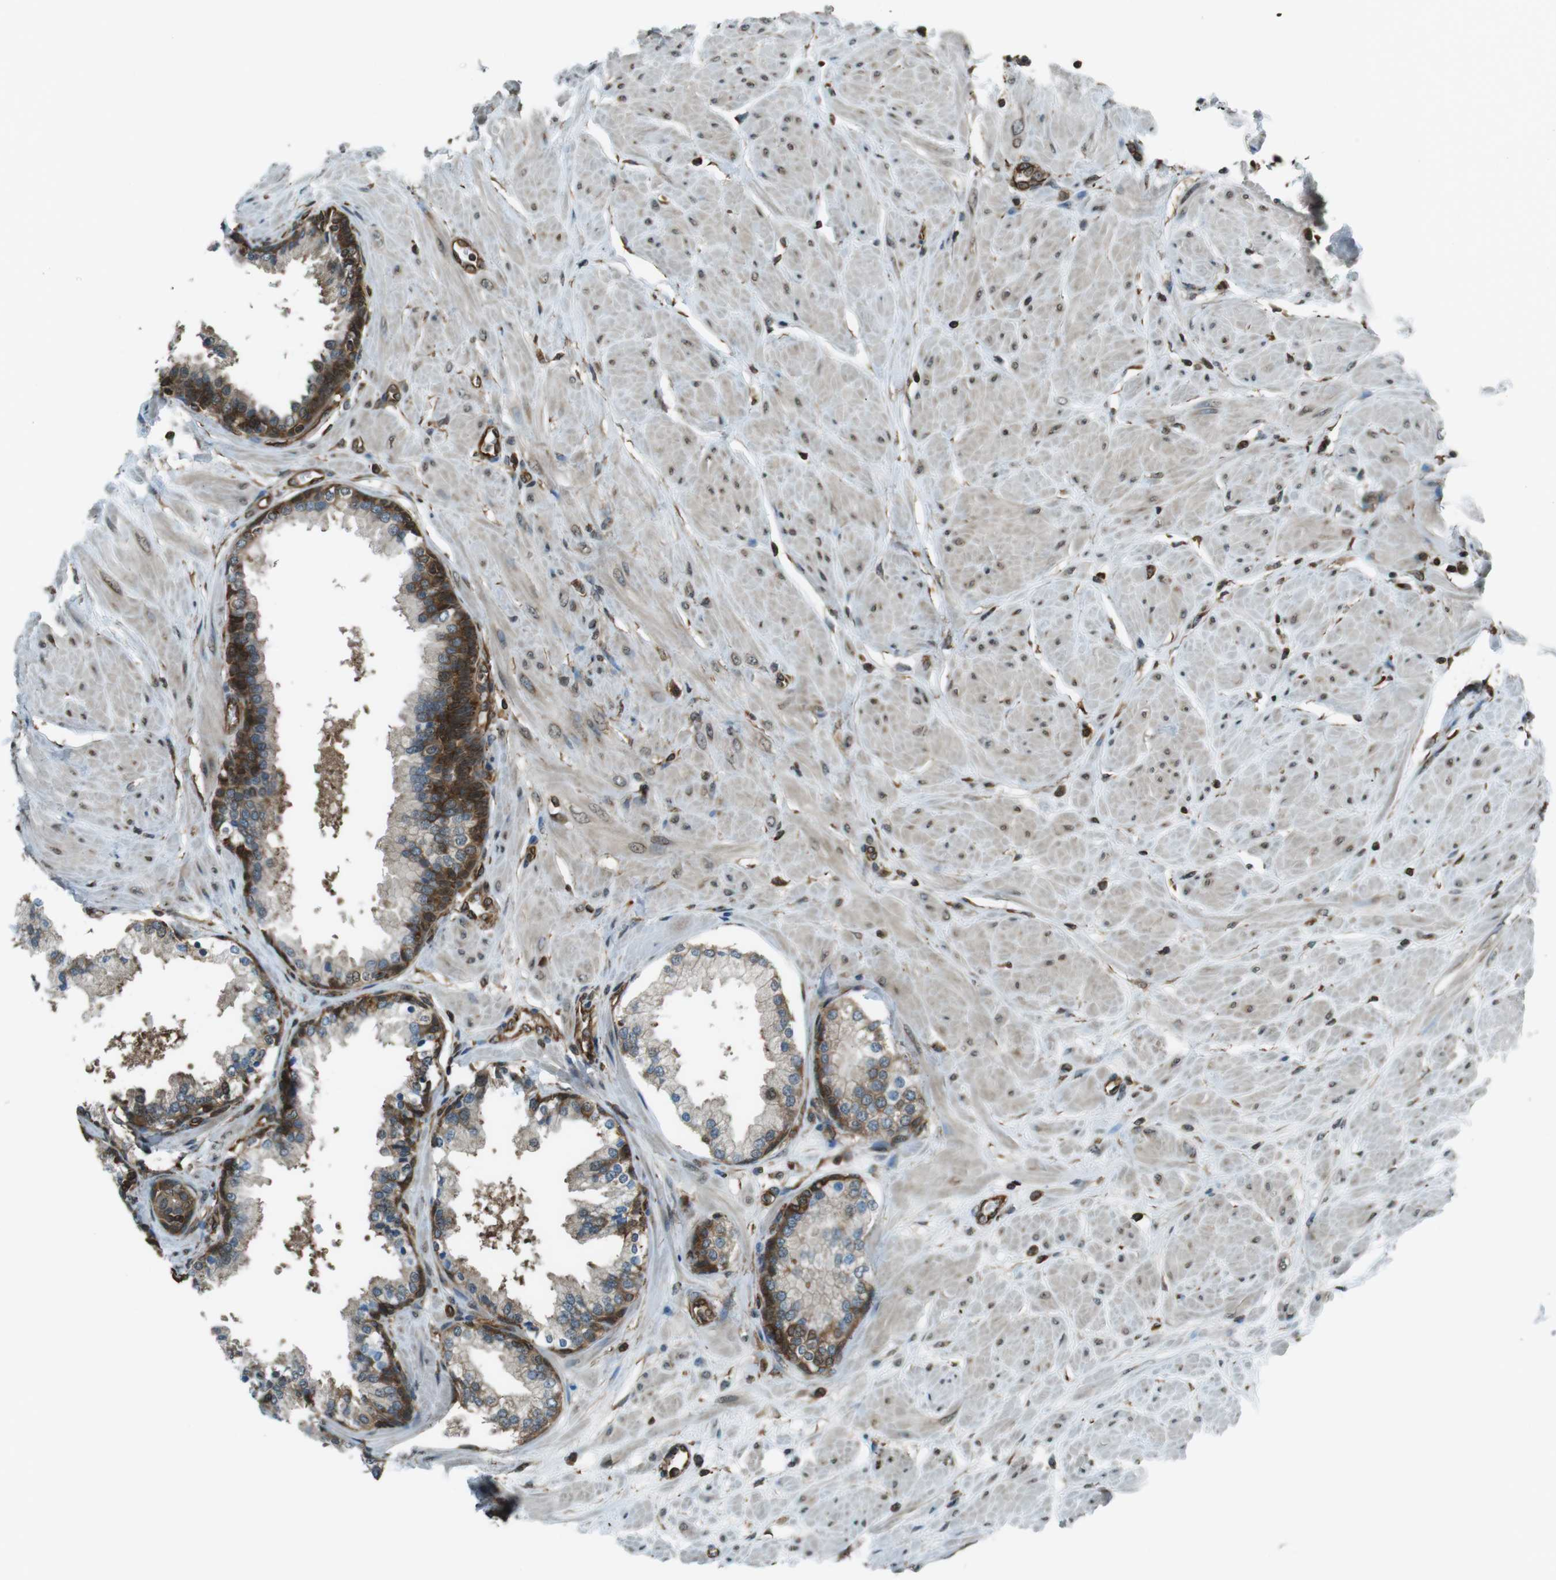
{"staining": {"intensity": "strong", "quantity": "25%-75%", "location": "cytoplasmic/membranous"}, "tissue": "prostate", "cell_type": "Glandular cells", "image_type": "normal", "snomed": [{"axis": "morphology", "description": "Normal tissue, NOS"}, {"axis": "topography", "description": "Prostate"}], "caption": "Prostate was stained to show a protein in brown. There is high levels of strong cytoplasmic/membranous positivity in about 25%-75% of glandular cells. The staining is performed using DAB (3,3'-diaminobenzidine) brown chromogen to label protein expression. The nuclei are counter-stained blue using hematoxylin.", "gene": "PA2G4", "patient": {"sex": "male", "age": 51}}